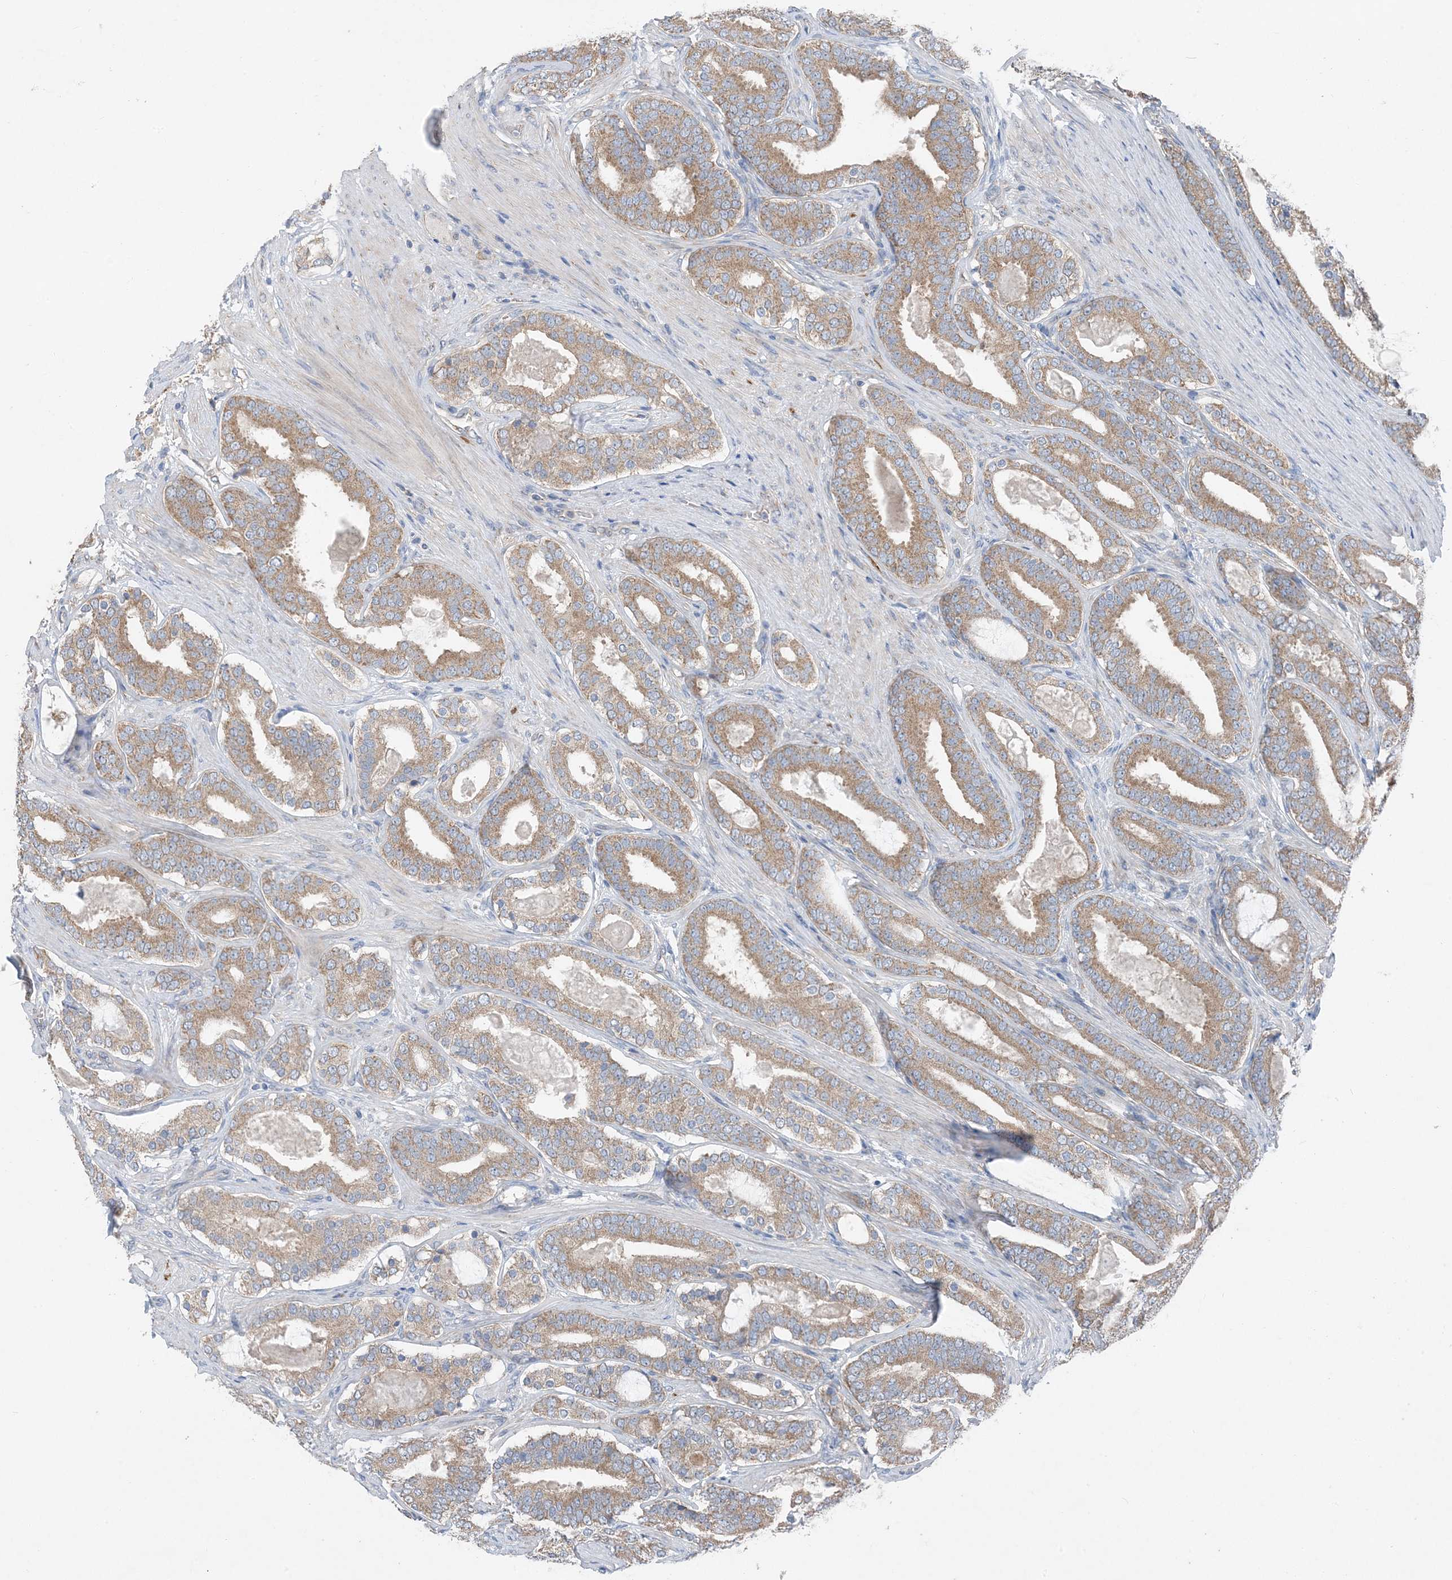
{"staining": {"intensity": "moderate", "quantity": ">75%", "location": "cytoplasmic/membranous"}, "tissue": "prostate cancer", "cell_type": "Tumor cells", "image_type": "cancer", "snomed": [{"axis": "morphology", "description": "Adenocarcinoma, High grade"}, {"axis": "topography", "description": "Prostate"}], "caption": "IHC of human high-grade adenocarcinoma (prostate) exhibits medium levels of moderate cytoplasmic/membranous expression in about >75% of tumor cells.", "gene": "DHX30", "patient": {"sex": "male", "age": 60}}